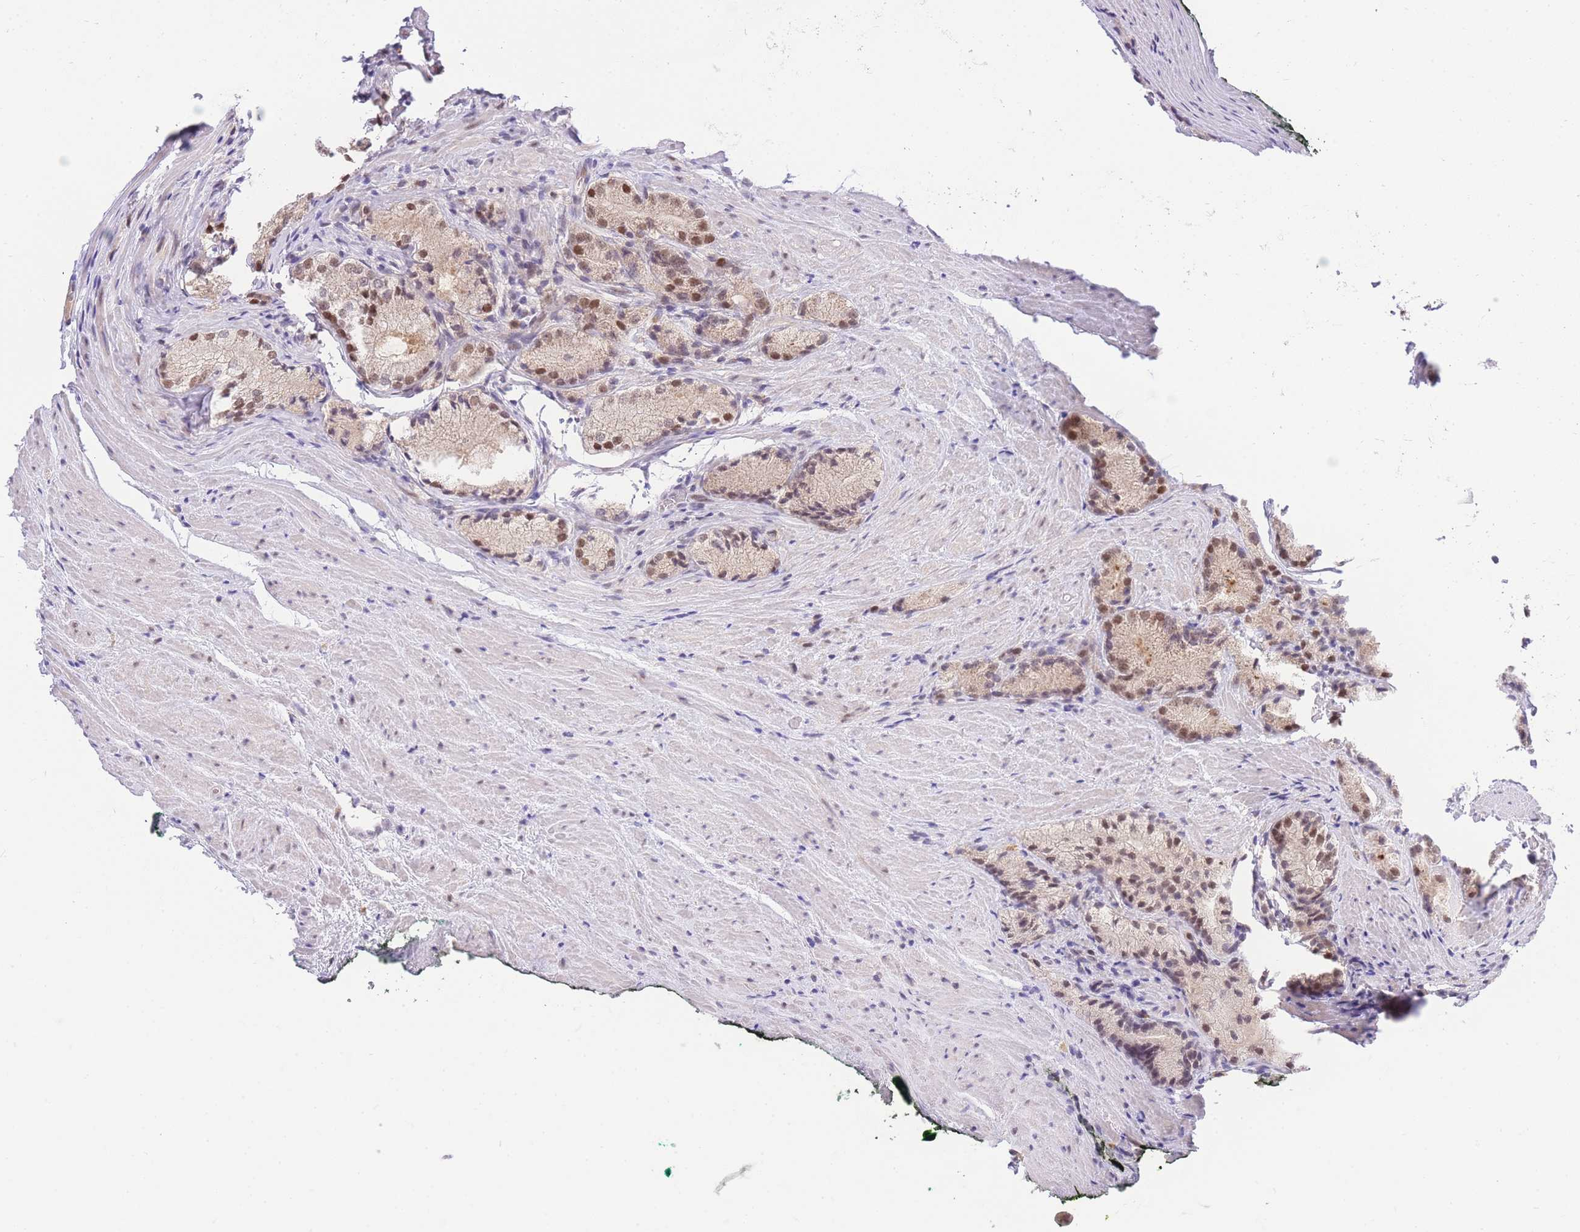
{"staining": {"intensity": "weak", "quantity": ">75%", "location": "cytoplasmic/membranous,nuclear"}, "tissue": "prostate cancer", "cell_type": "Tumor cells", "image_type": "cancer", "snomed": [{"axis": "morphology", "description": "Adenocarcinoma, Low grade"}, {"axis": "topography", "description": "Prostate"}], "caption": "Tumor cells display low levels of weak cytoplasmic/membranous and nuclear expression in about >75% of cells in prostate cancer.", "gene": "PUS10", "patient": {"sex": "male", "age": 57}}